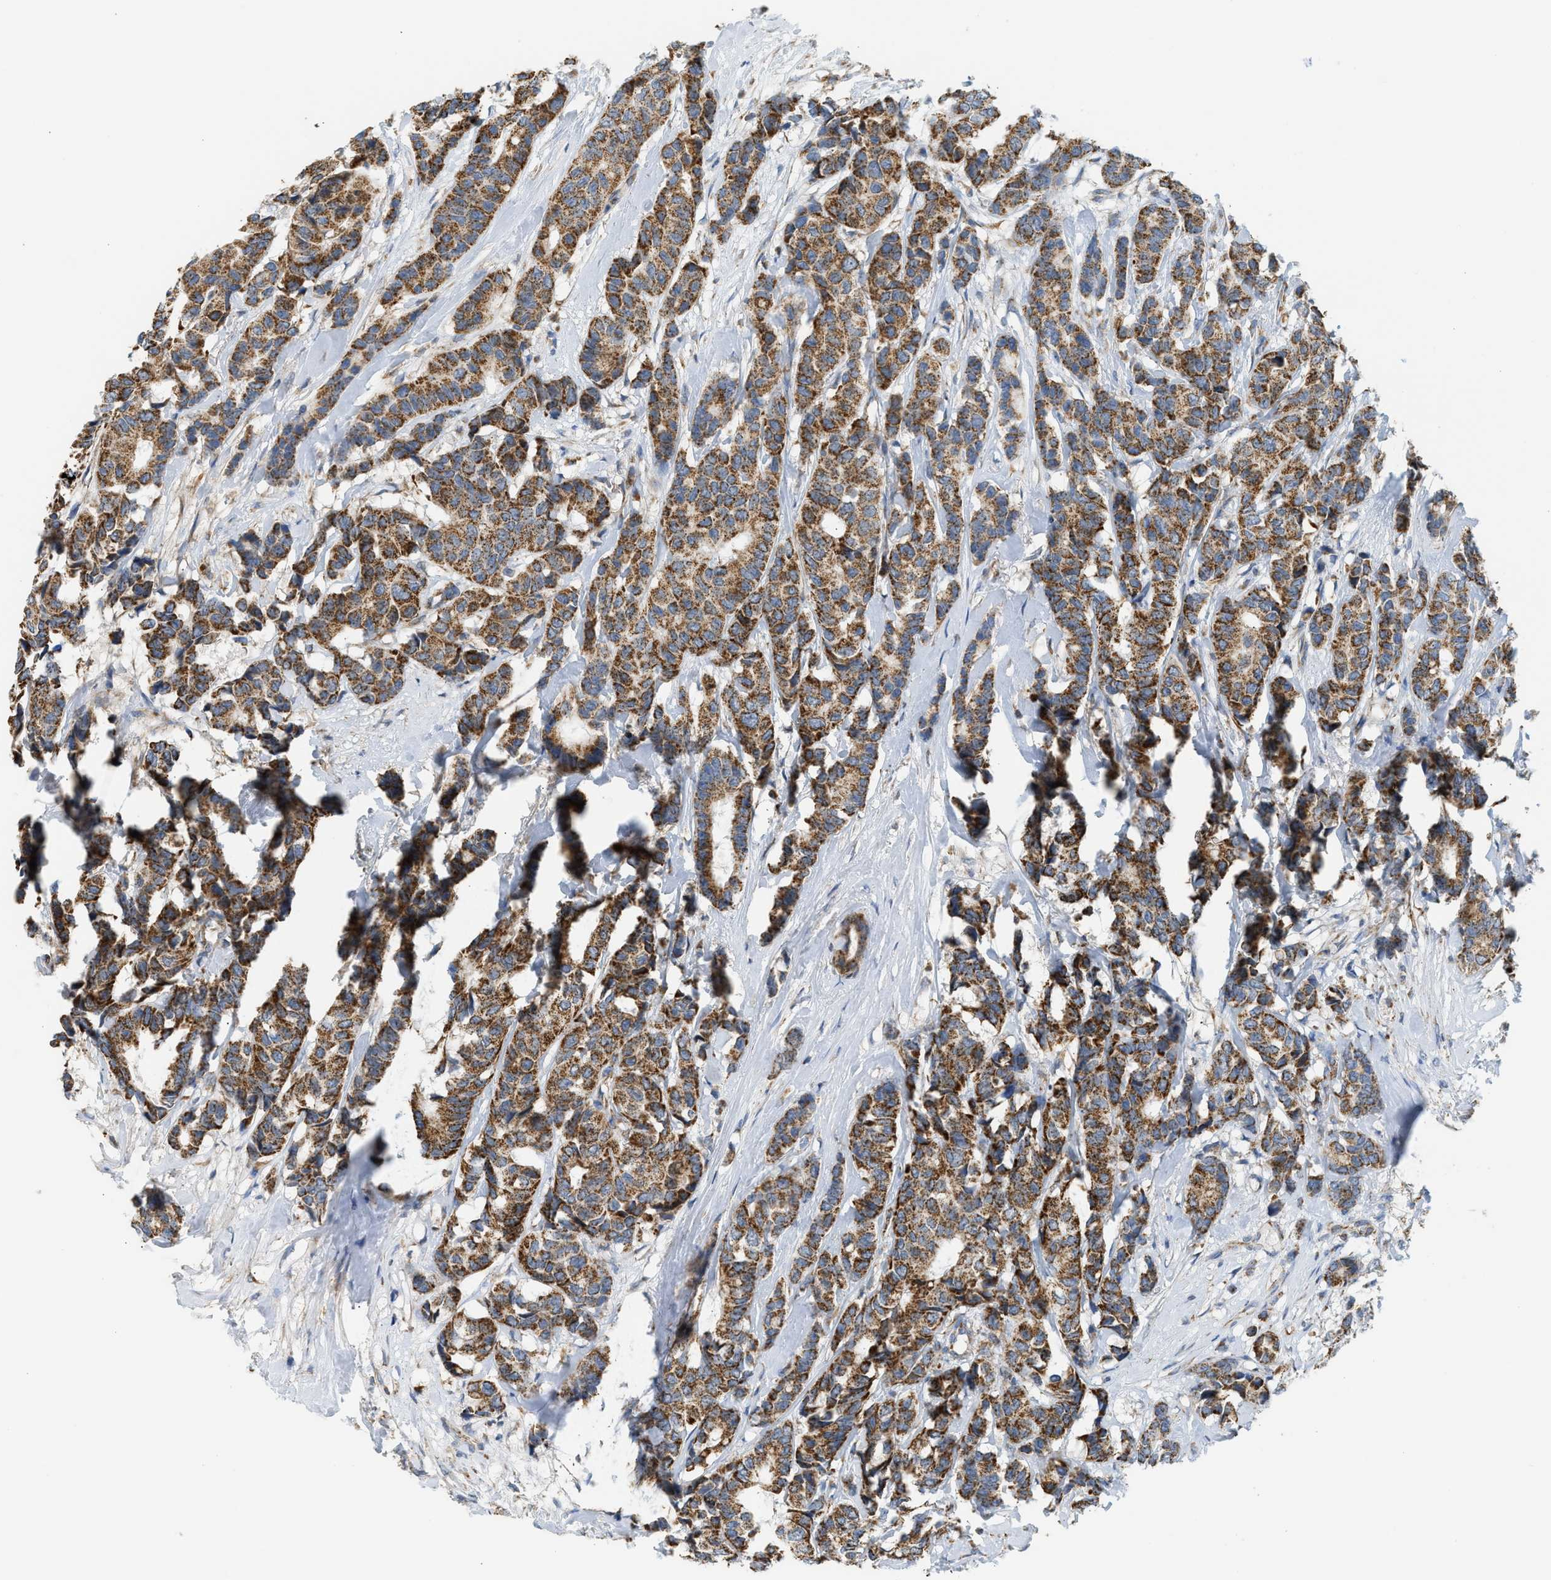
{"staining": {"intensity": "moderate", "quantity": ">75%", "location": "cytoplasmic/membranous"}, "tissue": "breast cancer", "cell_type": "Tumor cells", "image_type": "cancer", "snomed": [{"axis": "morphology", "description": "Duct carcinoma"}, {"axis": "topography", "description": "Breast"}], "caption": "Breast cancer stained with immunohistochemistry displays moderate cytoplasmic/membranous expression in about >75% of tumor cells.", "gene": "GOT2", "patient": {"sex": "female", "age": 87}}